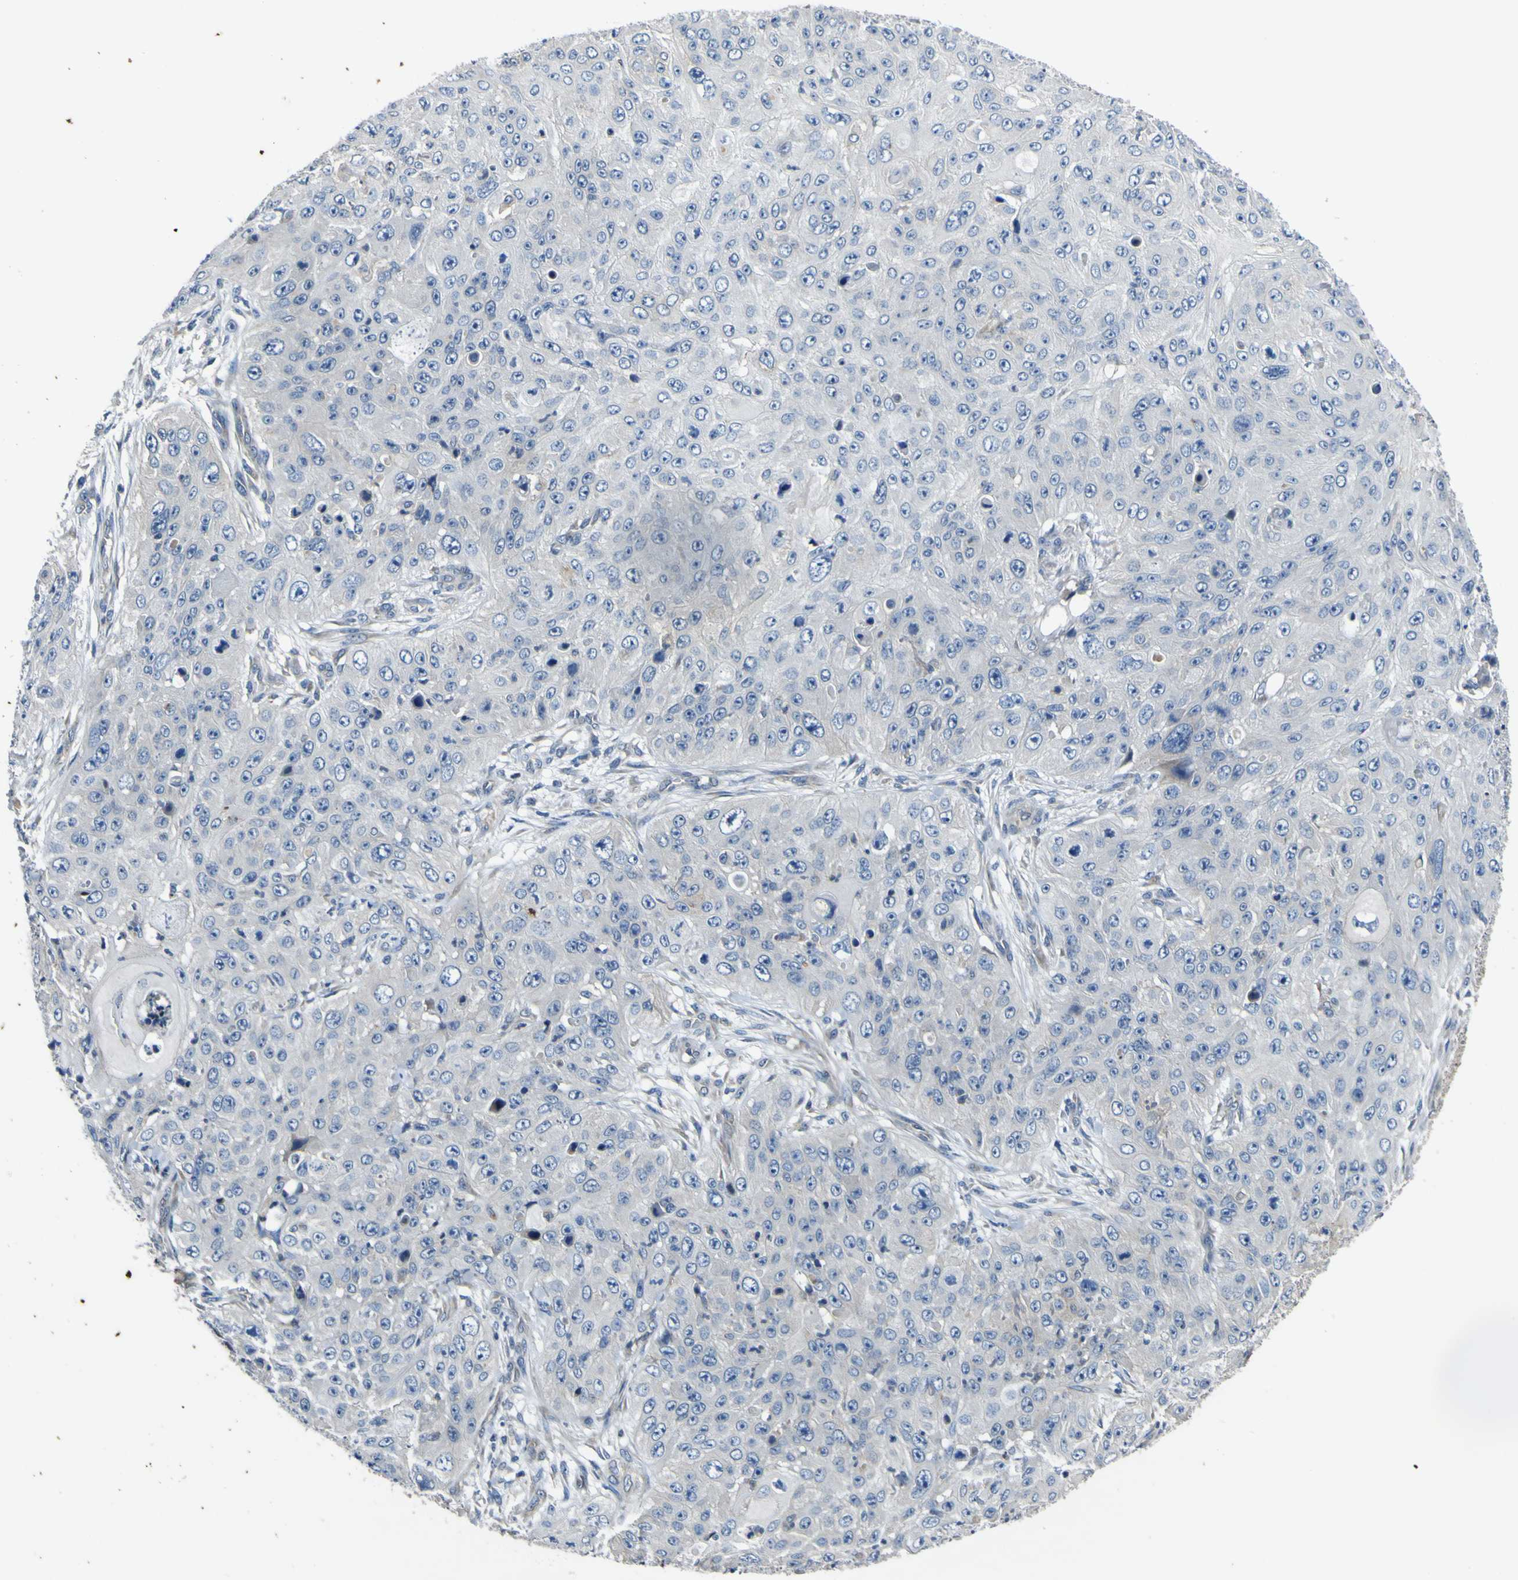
{"staining": {"intensity": "negative", "quantity": "none", "location": "none"}, "tissue": "skin cancer", "cell_type": "Tumor cells", "image_type": "cancer", "snomed": [{"axis": "morphology", "description": "Squamous cell carcinoma, NOS"}, {"axis": "topography", "description": "Skin"}], "caption": "This is an immunohistochemistry (IHC) micrograph of squamous cell carcinoma (skin). There is no expression in tumor cells.", "gene": "LDLR", "patient": {"sex": "female", "age": 80}}